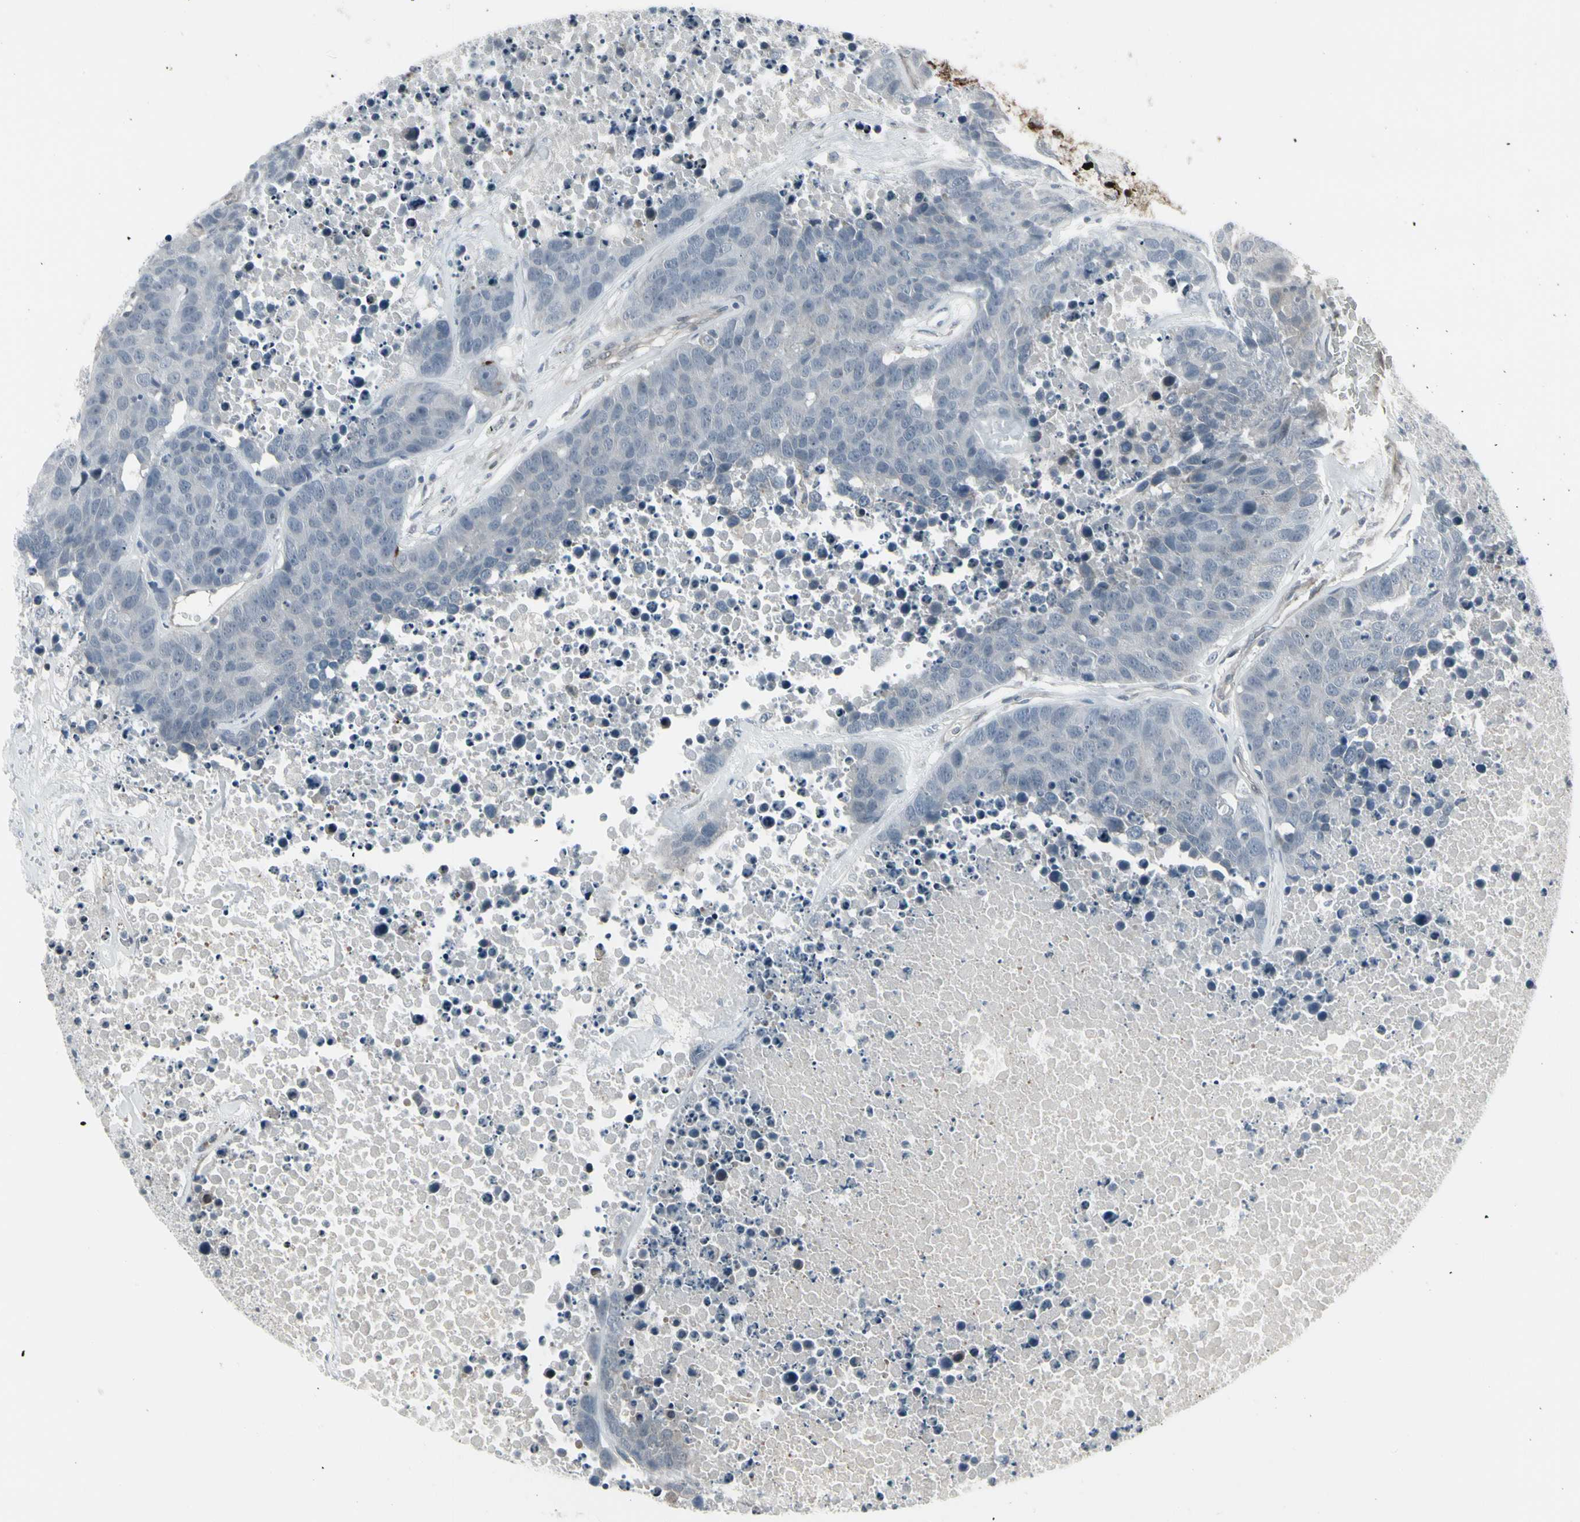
{"staining": {"intensity": "negative", "quantity": "none", "location": "none"}, "tissue": "carcinoid", "cell_type": "Tumor cells", "image_type": "cancer", "snomed": [{"axis": "morphology", "description": "Carcinoid, malignant, NOS"}, {"axis": "topography", "description": "Lung"}], "caption": "The immunohistochemistry (IHC) photomicrograph has no significant staining in tumor cells of malignant carcinoid tissue. (DAB immunohistochemistry (IHC), high magnification).", "gene": "IGFBP6", "patient": {"sex": "male", "age": 60}}